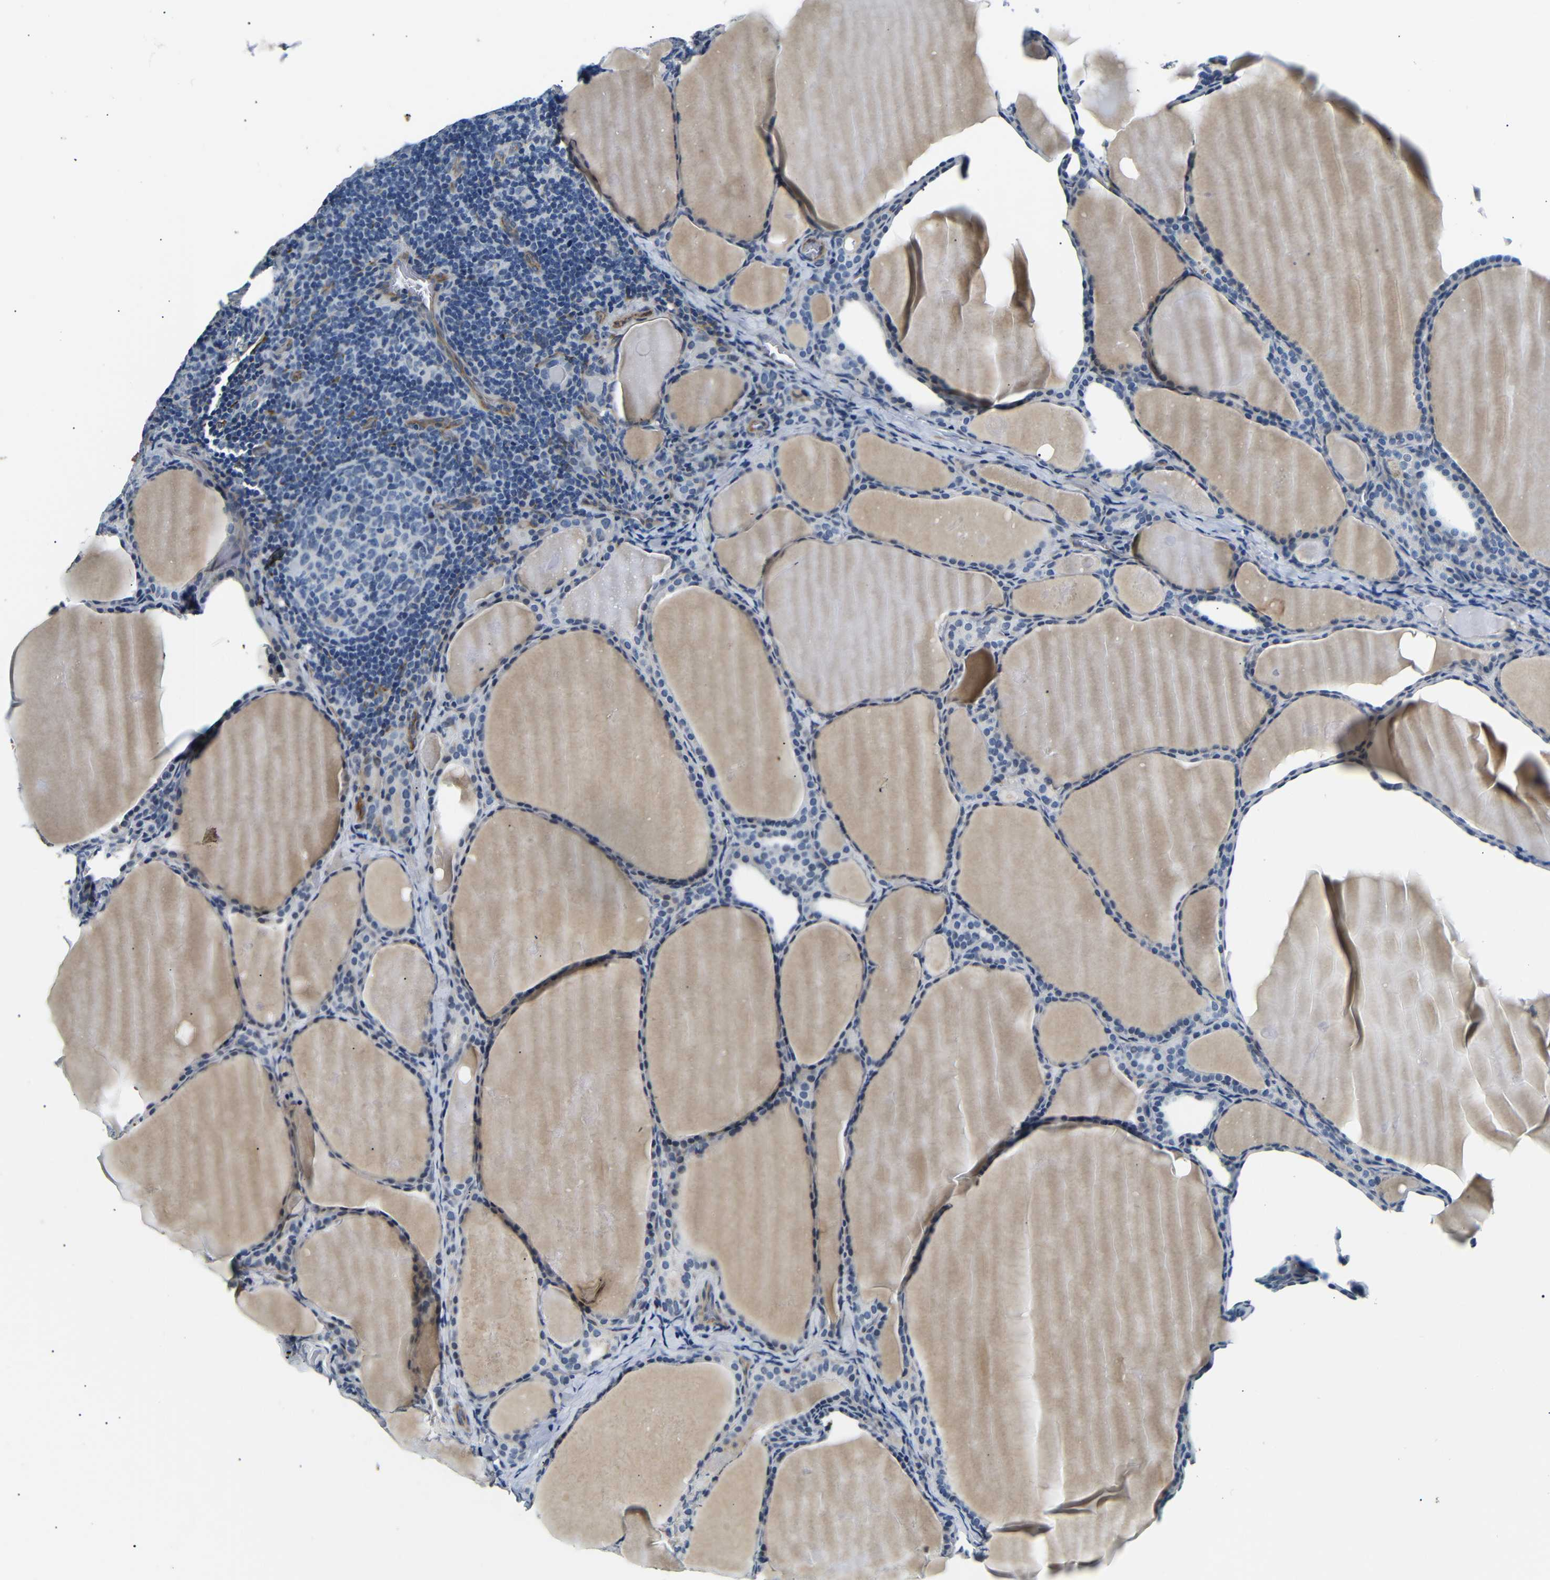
{"staining": {"intensity": "weak", "quantity": "<25%", "location": "cytoplasmic/membranous"}, "tissue": "thyroid cancer", "cell_type": "Tumor cells", "image_type": "cancer", "snomed": [{"axis": "morphology", "description": "Papillary adenocarcinoma, NOS"}, {"axis": "topography", "description": "Thyroid gland"}], "caption": "Immunohistochemical staining of thyroid cancer (papillary adenocarcinoma) reveals no significant staining in tumor cells.", "gene": "TAFA1", "patient": {"sex": "female", "age": 42}}